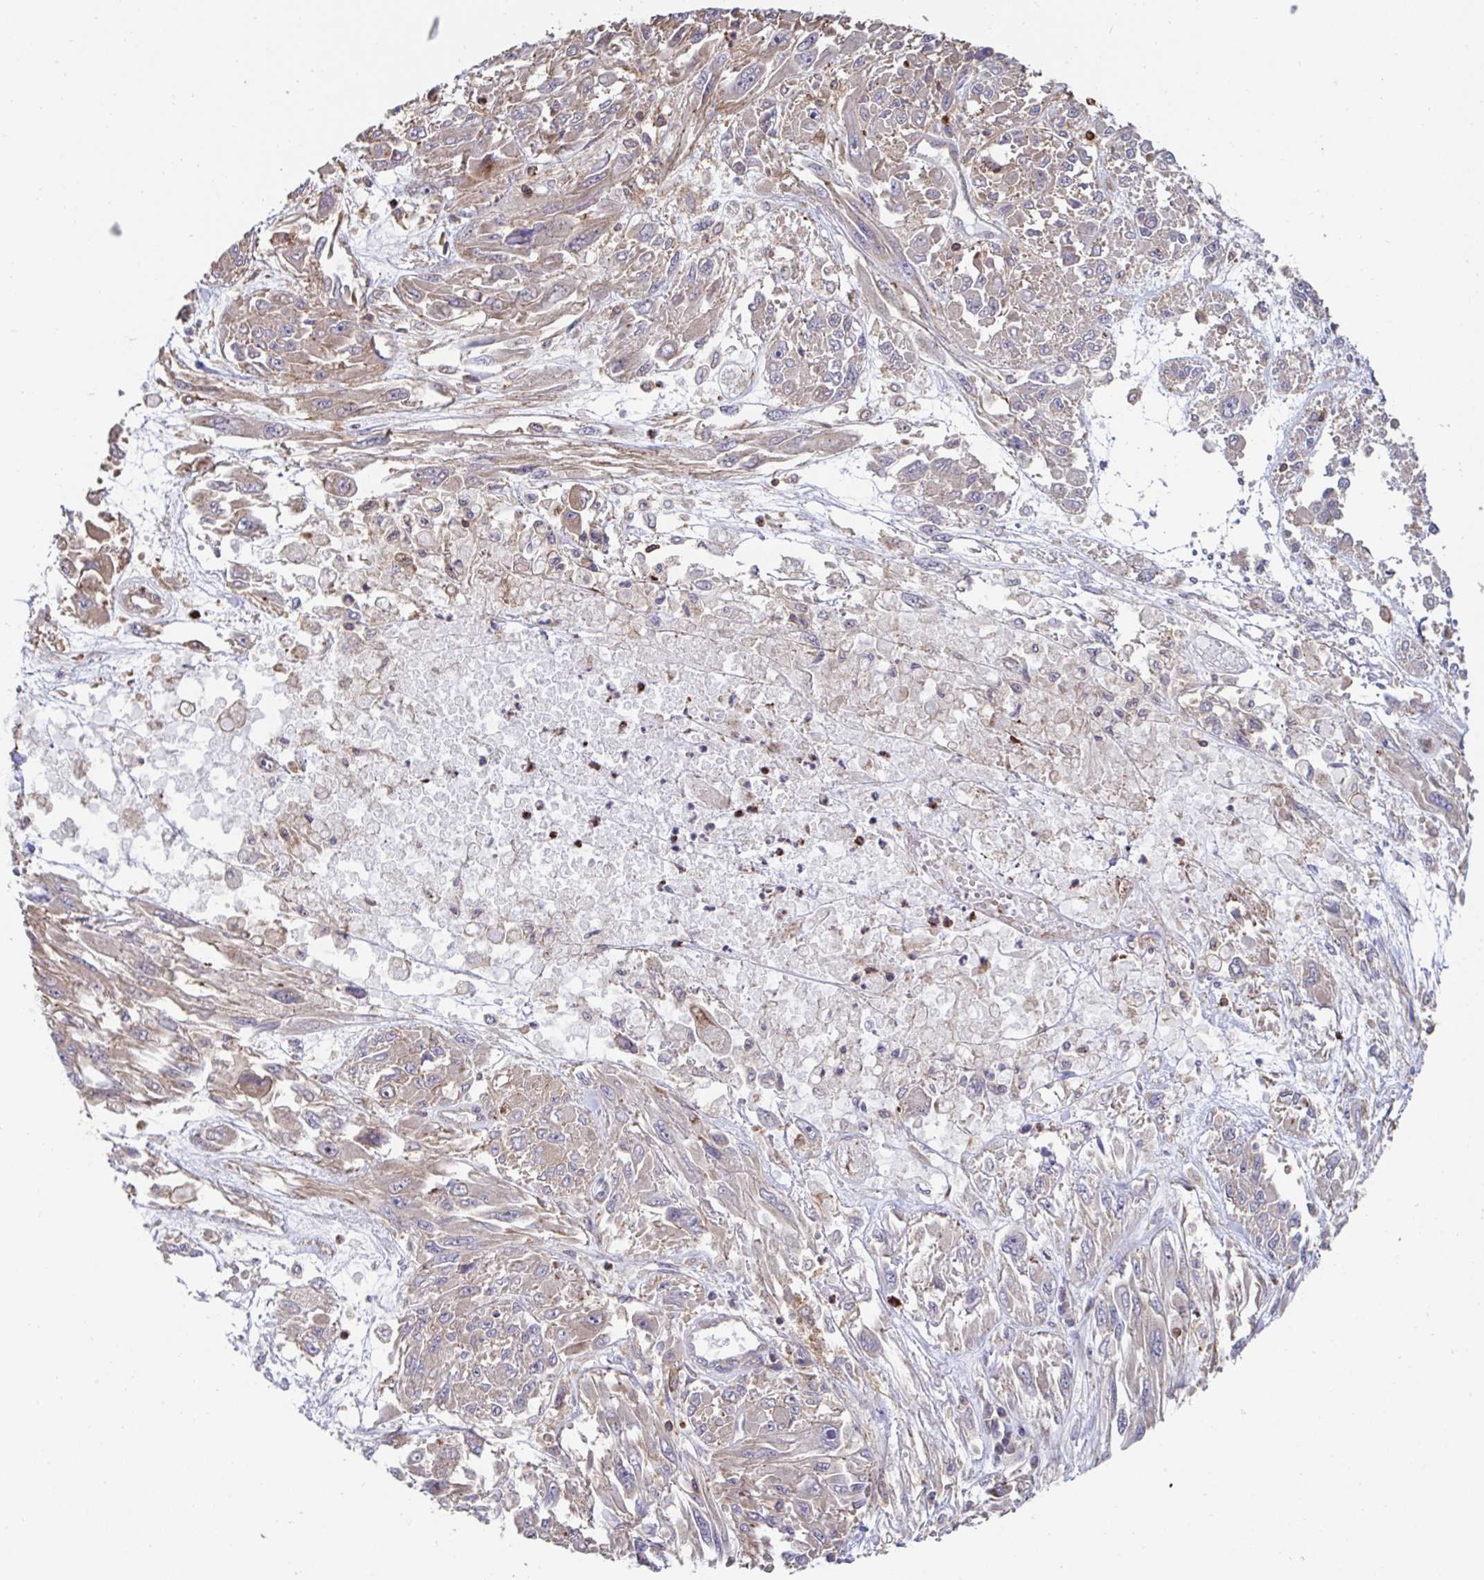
{"staining": {"intensity": "weak", "quantity": "<25%", "location": "cytoplasmic/membranous"}, "tissue": "melanoma", "cell_type": "Tumor cells", "image_type": "cancer", "snomed": [{"axis": "morphology", "description": "Malignant melanoma, NOS"}, {"axis": "topography", "description": "Skin"}], "caption": "The photomicrograph shows no significant expression in tumor cells of malignant melanoma. The staining was performed using DAB to visualize the protein expression in brown, while the nuclei were stained in blue with hematoxylin (Magnification: 20x).", "gene": "DZANK1", "patient": {"sex": "female", "age": 91}}